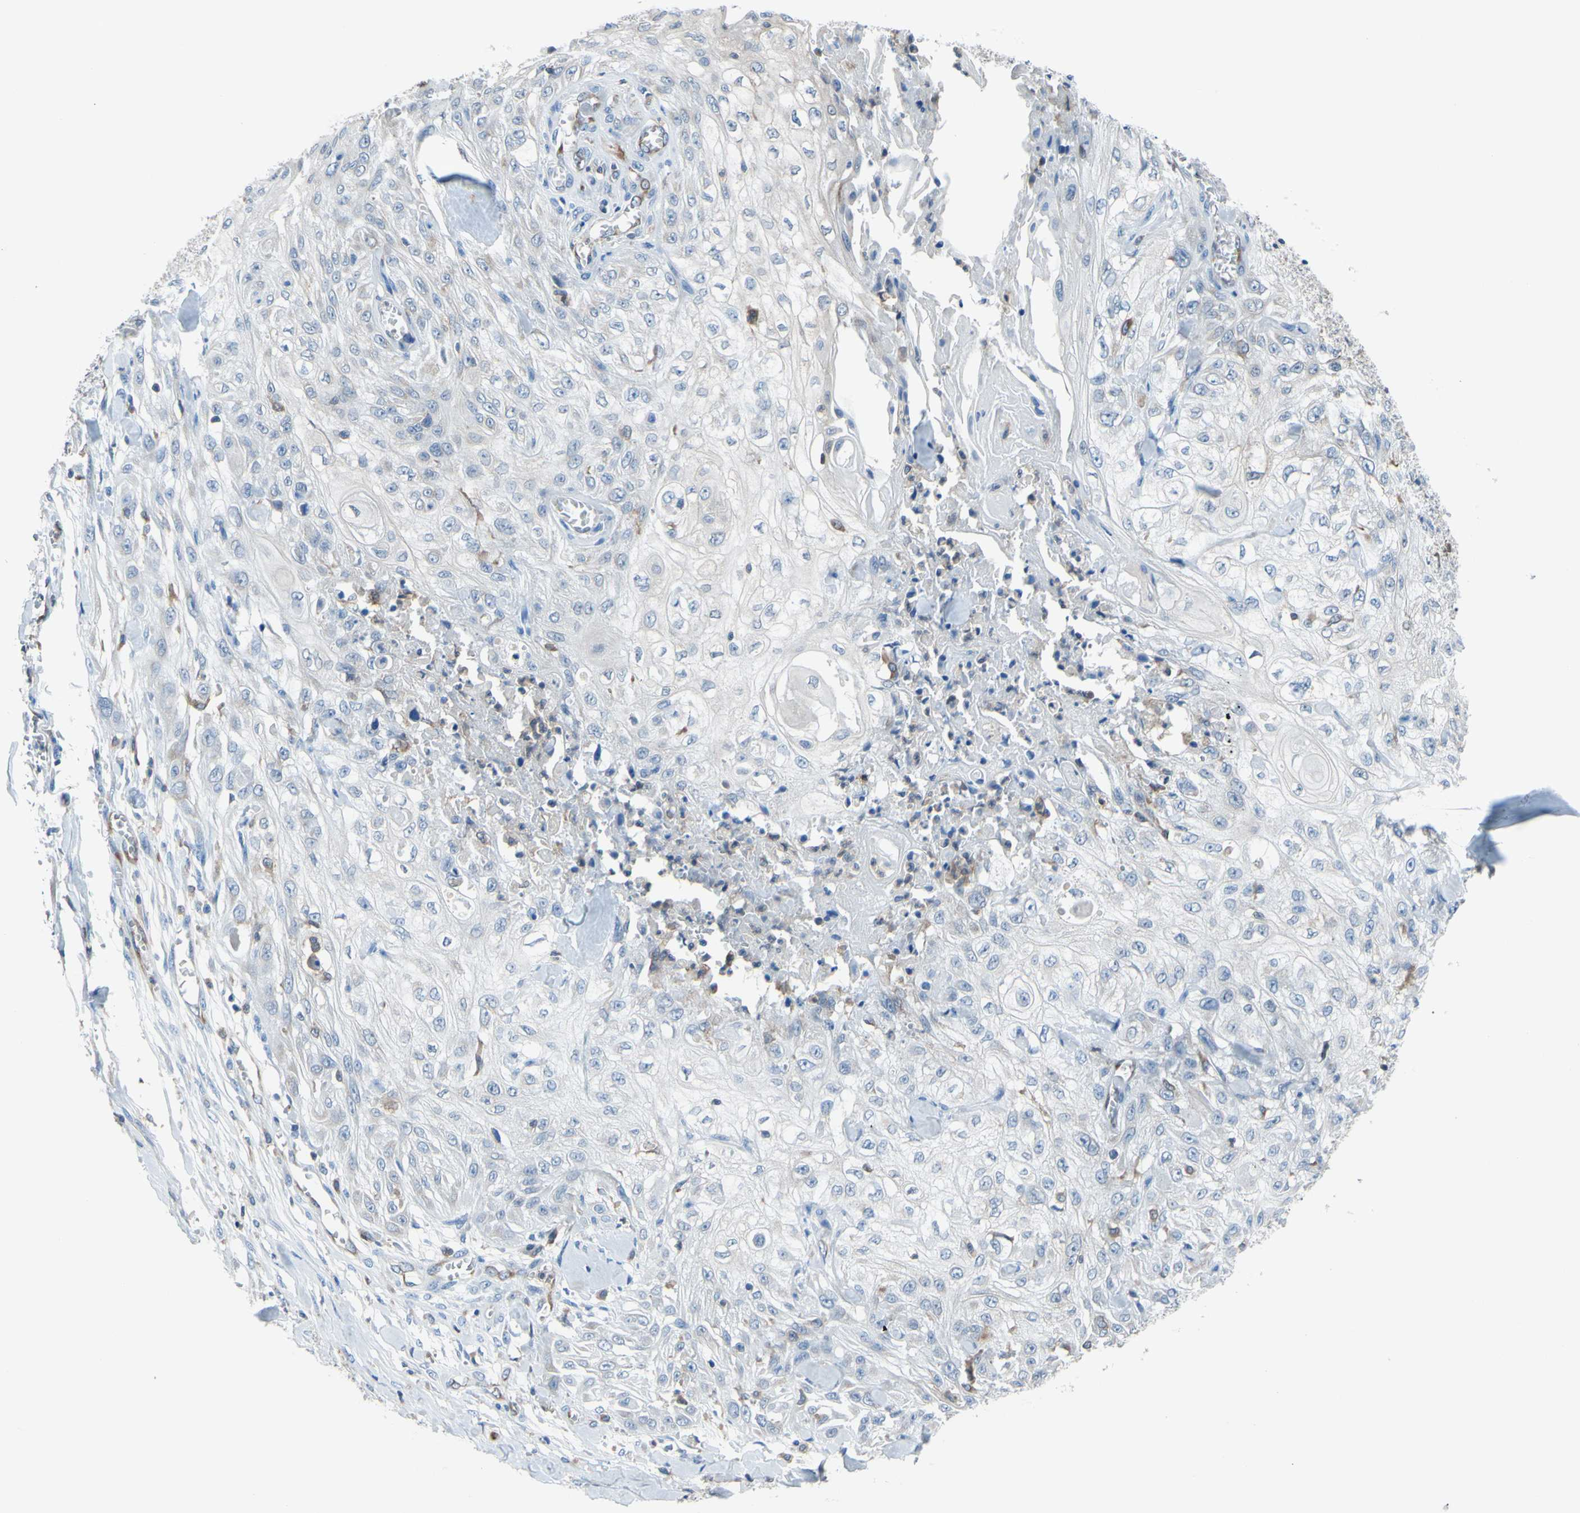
{"staining": {"intensity": "negative", "quantity": "none", "location": "none"}, "tissue": "skin cancer", "cell_type": "Tumor cells", "image_type": "cancer", "snomed": [{"axis": "morphology", "description": "Squamous cell carcinoma, NOS"}, {"axis": "morphology", "description": "Squamous cell carcinoma, metastatic, NOS"}, {"axis": "topography", "description": "Skin"}, {"axis": "topography", "description": "Lymph node"}], "caption": "A histopathology image of human metastatic squamous cell carcinoma (skin) is negative for staining in tumor cells.", "gene": "MGST2", "patient": {"sex": "male", "age": 75}}